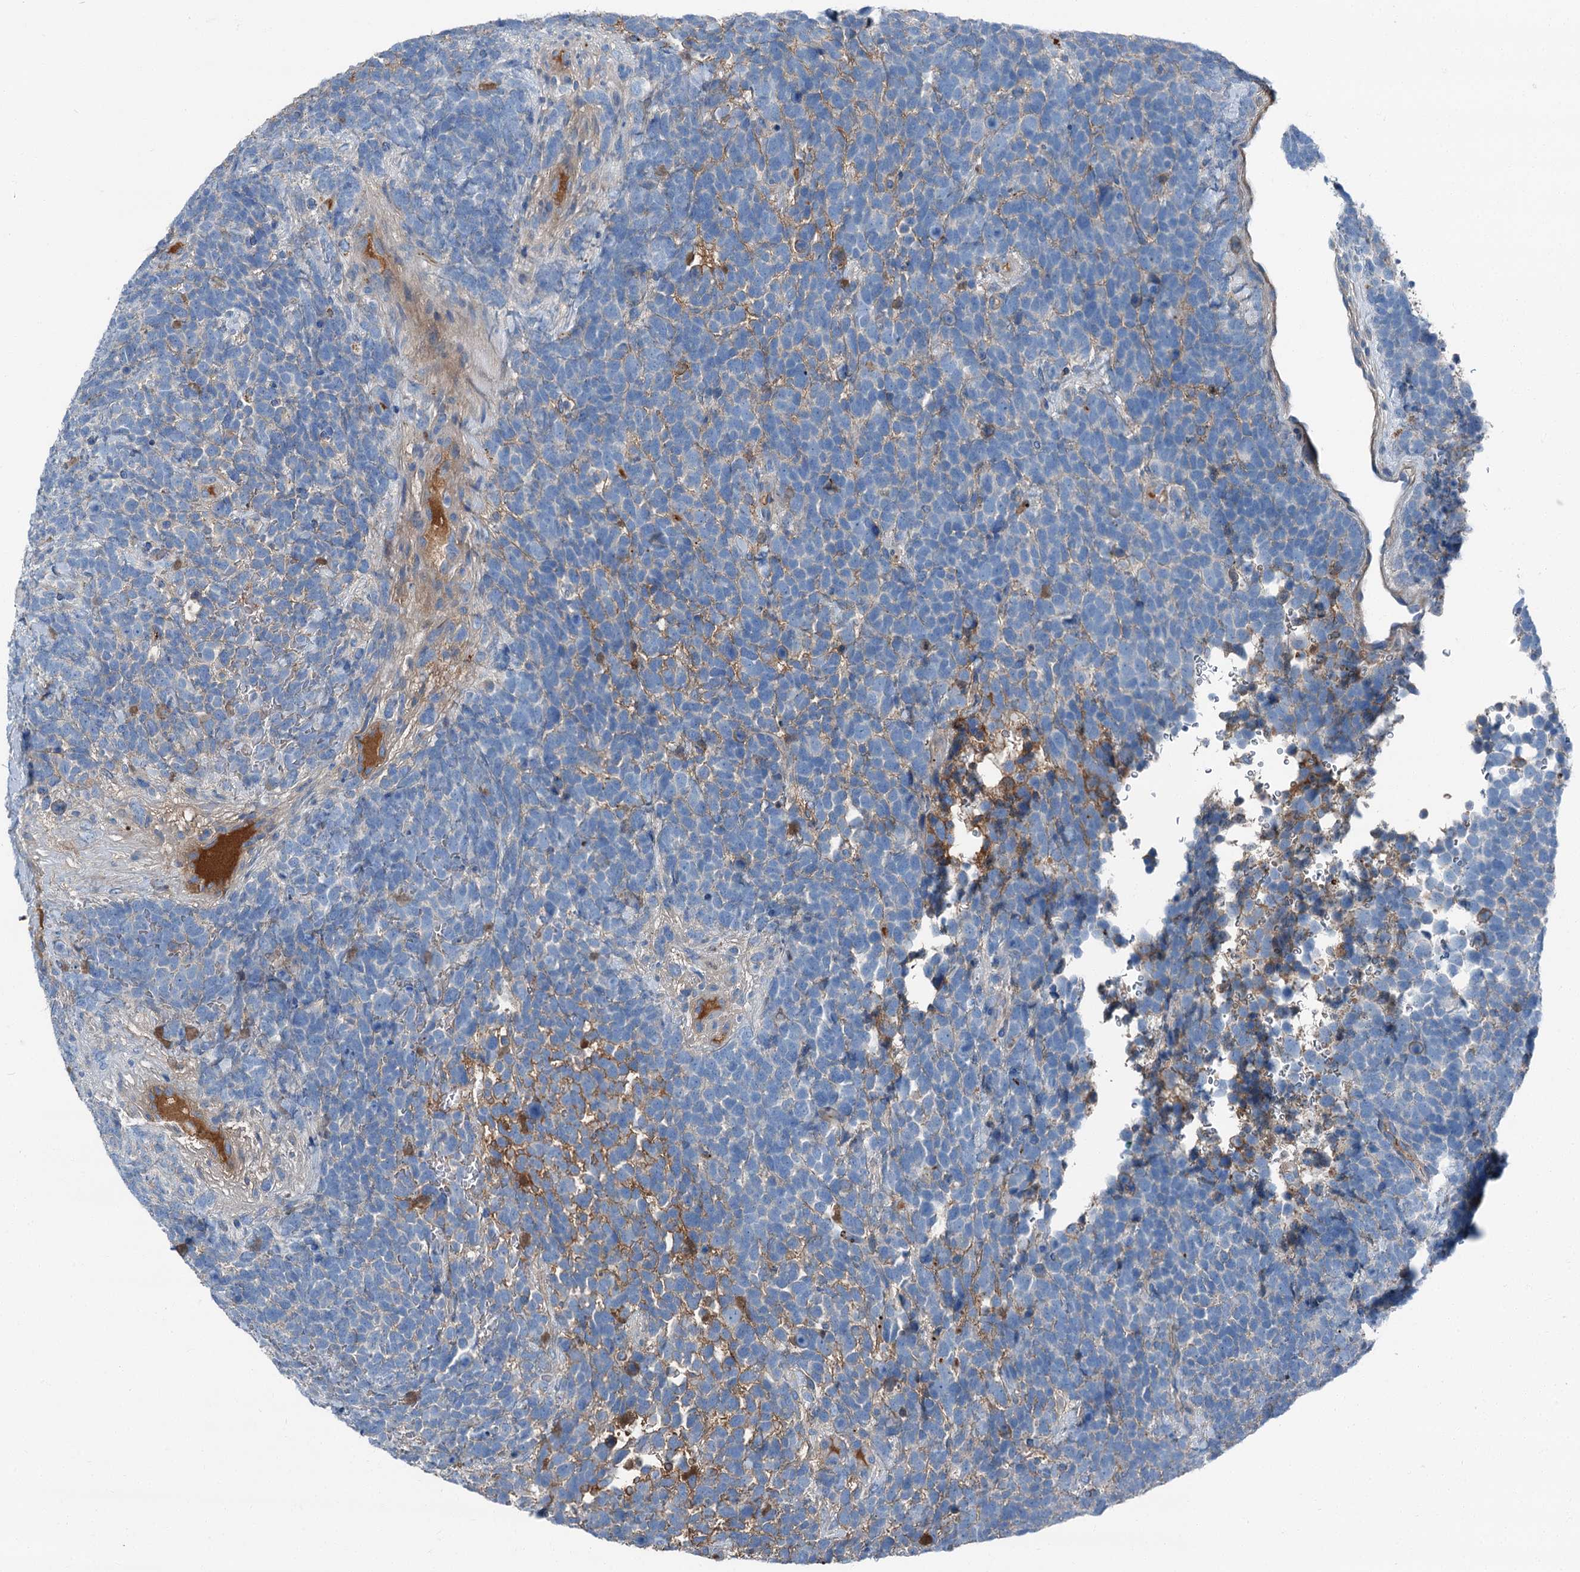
{"staining": {"intensity": "negative", "quantity": "none", "location": "none"}, "tissue": "urothelial cancer", "cell_type": "Tumor cells", "image_type": "cancer", "snomed": [{"axis": "morphology", "description": "Urothelial carcinoma, High grade"}, {"axis": "topography", "description": "Urinary bladder"}], "caption": "A photomicrograph of human urothelial carcinoma (high-grade) is negative for staining in tumor cells.", "gene": "AXL", "patient": {"sex": "female", "age": 82}}